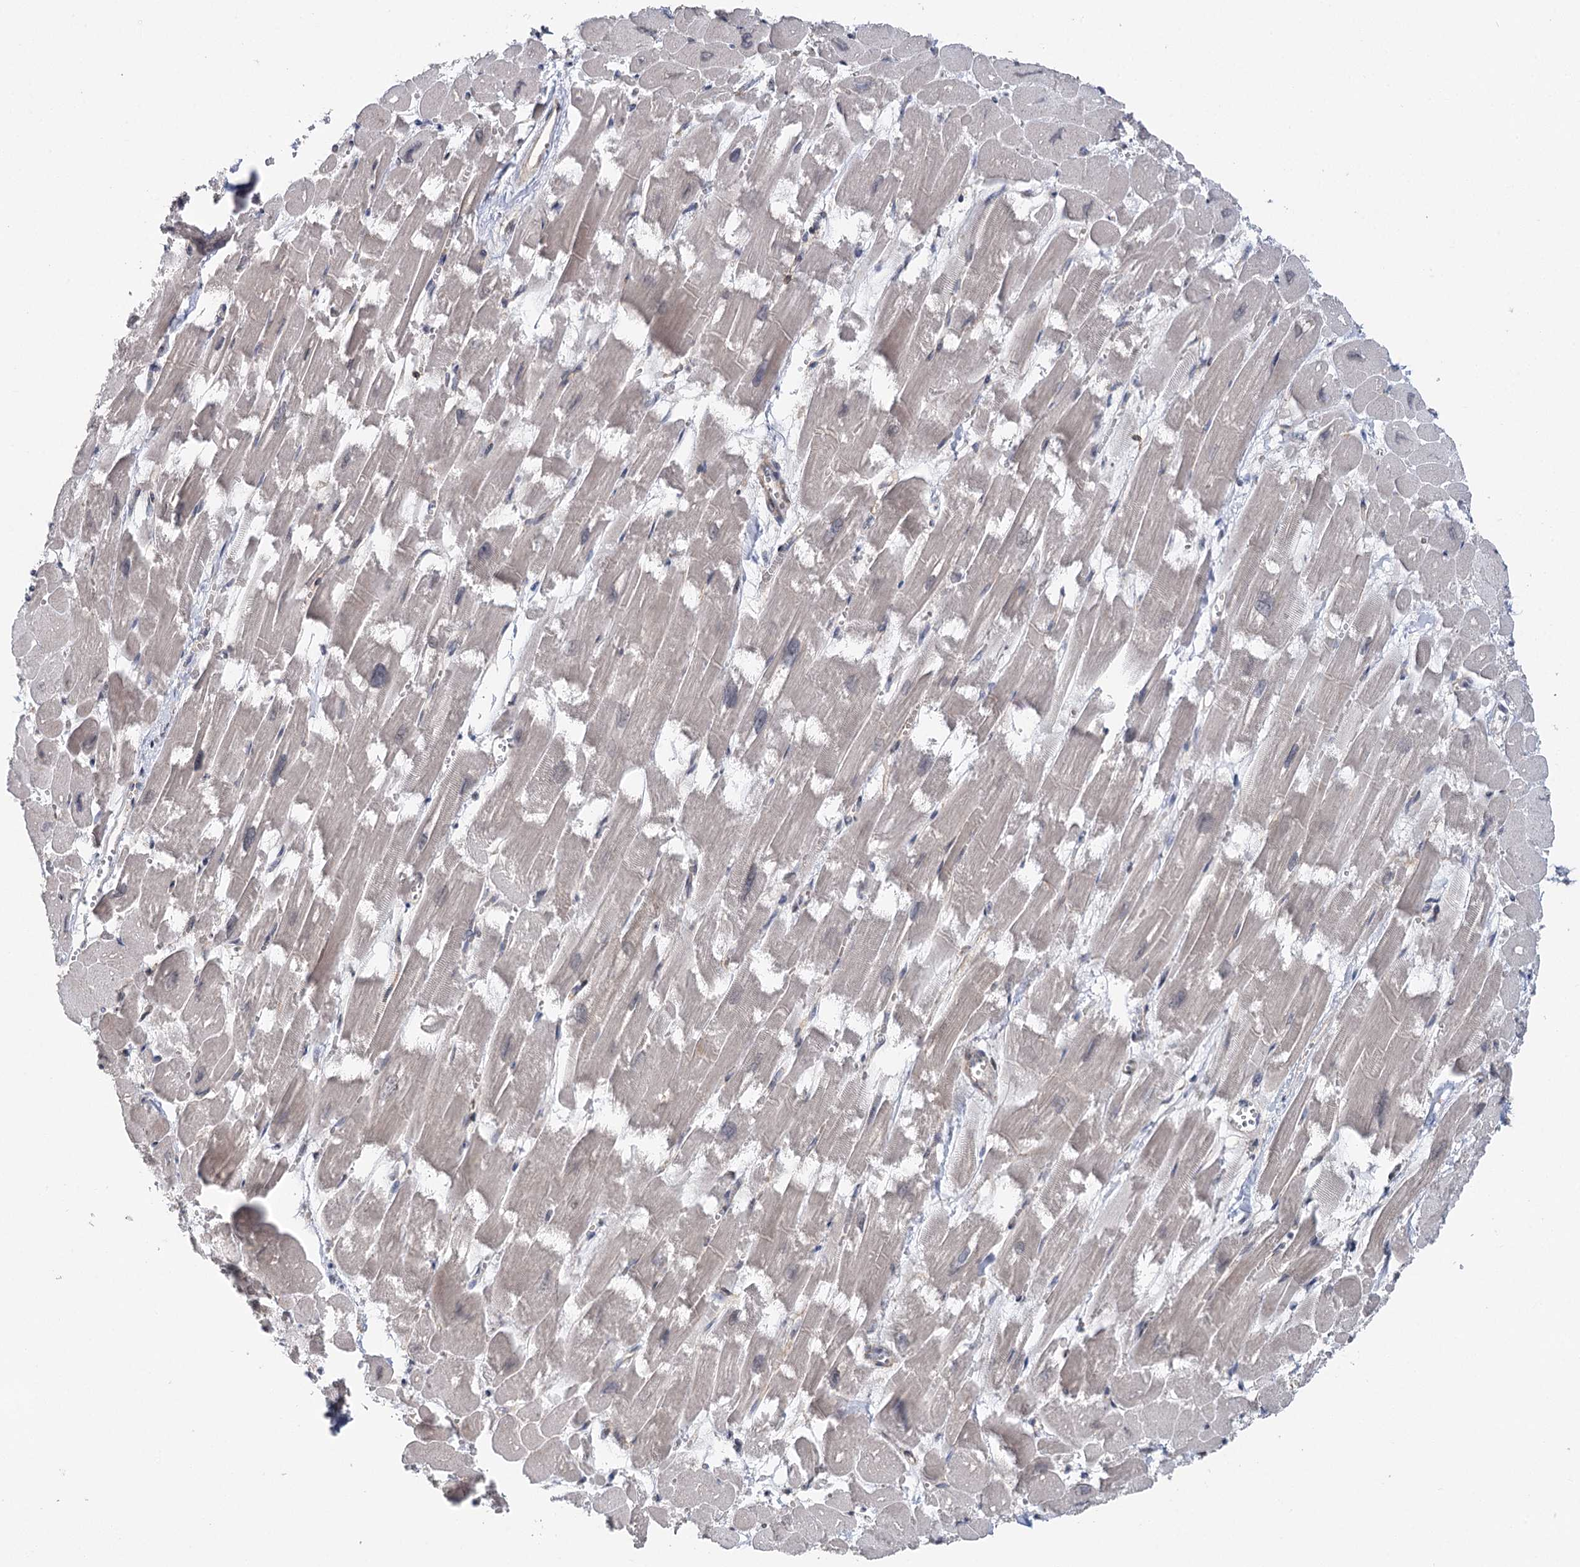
{"staining": {"intensity": "negative", "quantity": "none", "location": "none"}, "tissue": "heart muscle", "cell_type": "Cardiomyocytes", "image_type": "normal", "snomed": [{"axis": "morphology", "description": "Normal tissue, NOS"}, {"axis": "topography", "description": "Heart"}], "caption": "Immunohistochemistry of normal heart muscle displays no staining in cardiomyocytes. Nuclei are stained in blue.", "gene": "STX6", "patient": {"sex": "male", "age": 54}}